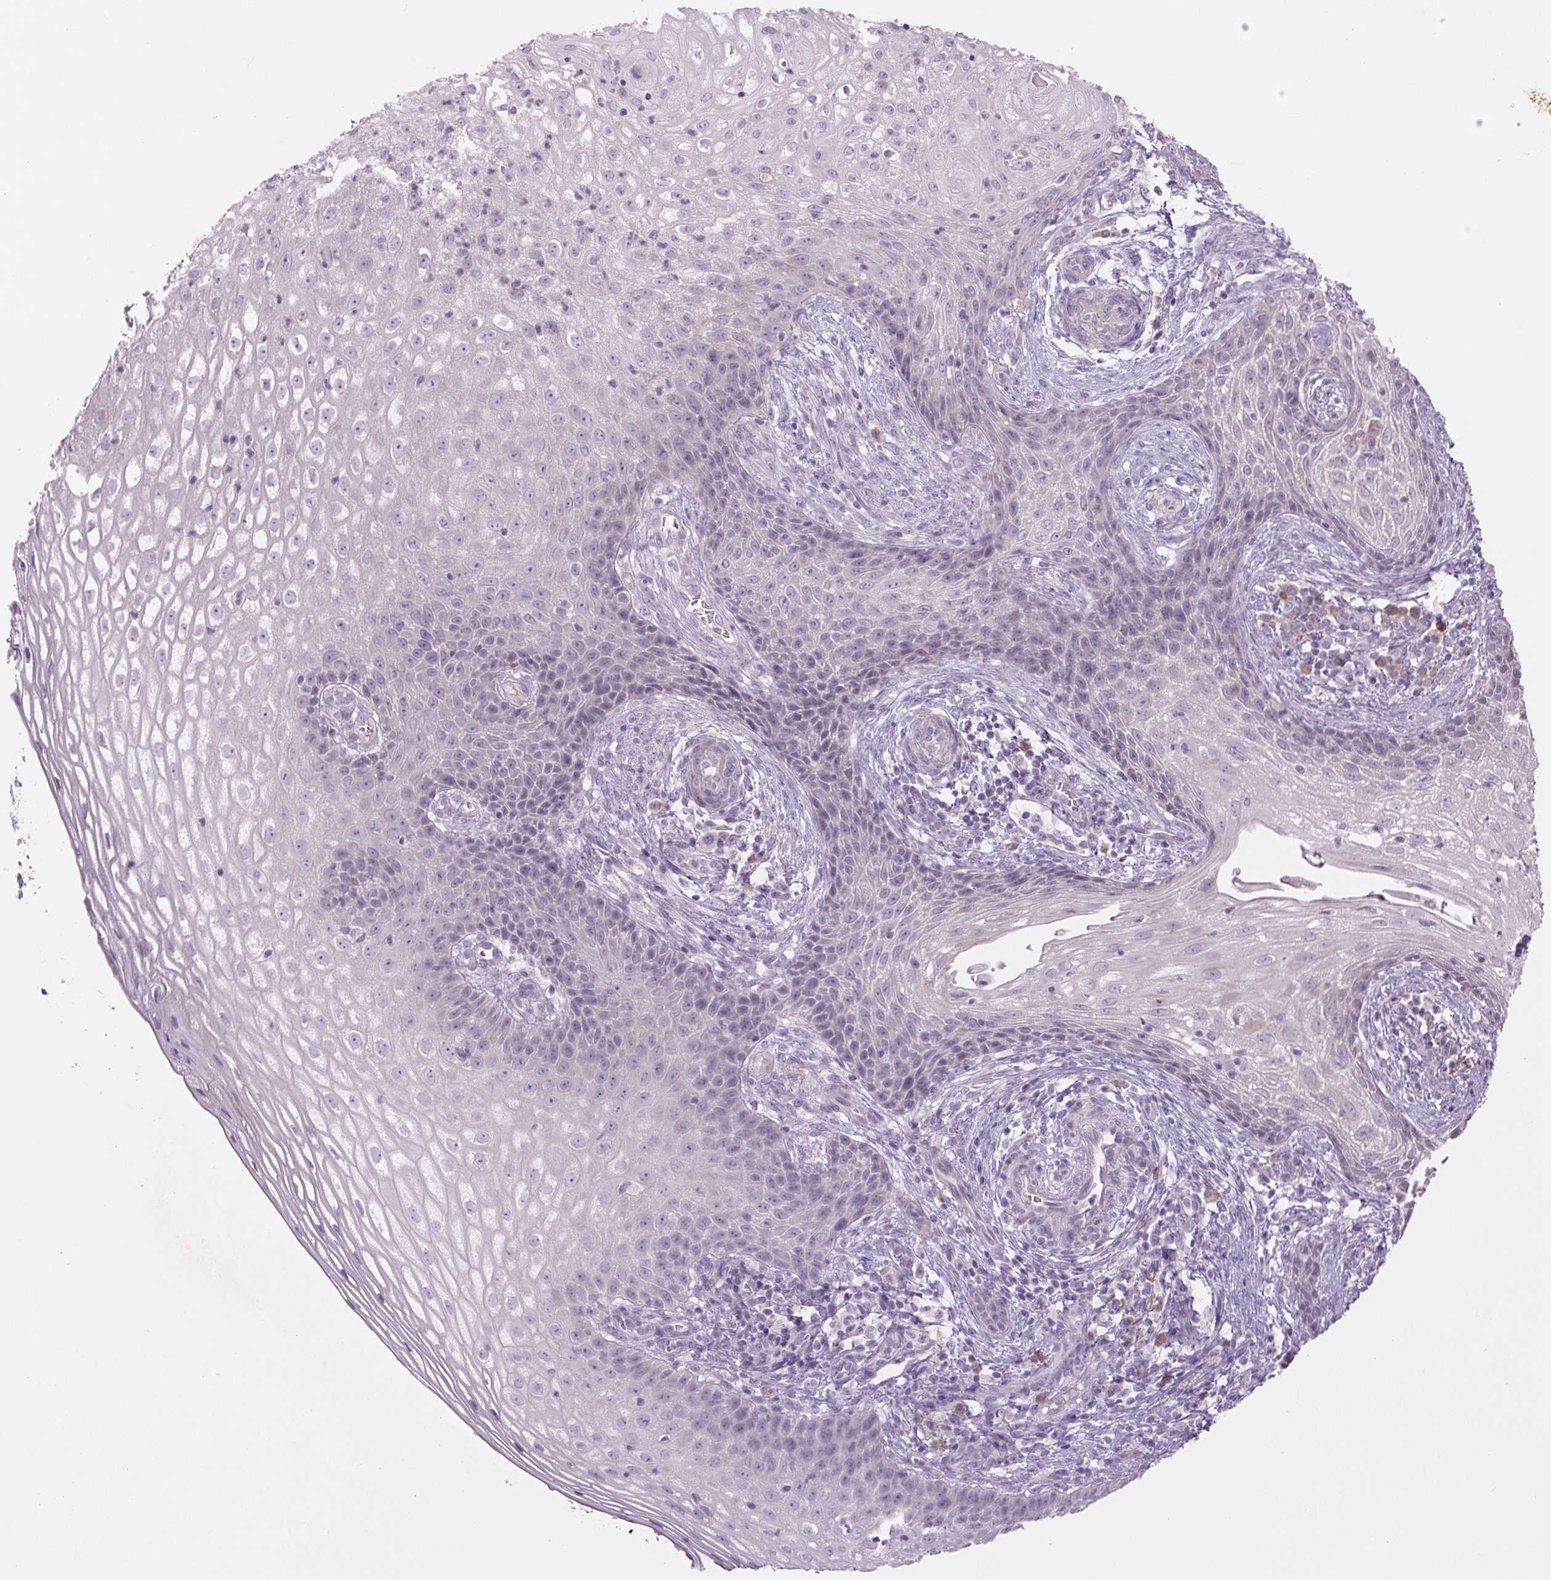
{"staining": {"intensity": "negative", "quantity": "none", "location": "none"}, "tissue": "cervical cancer", "cell_type": "Tumor cells", "image_type": "cancer", "snomed": [{"axis": "morphology", "description": "Squamous cell carcinoma, NOS"}, {"axis": "topography", "description": "Cervix"}], "caption": "There is no significant expression in tumor cells of cervical squamous cell carcinoma.", "gene": "TMEM100", "patient": {"sex": "female", "age": 30}}